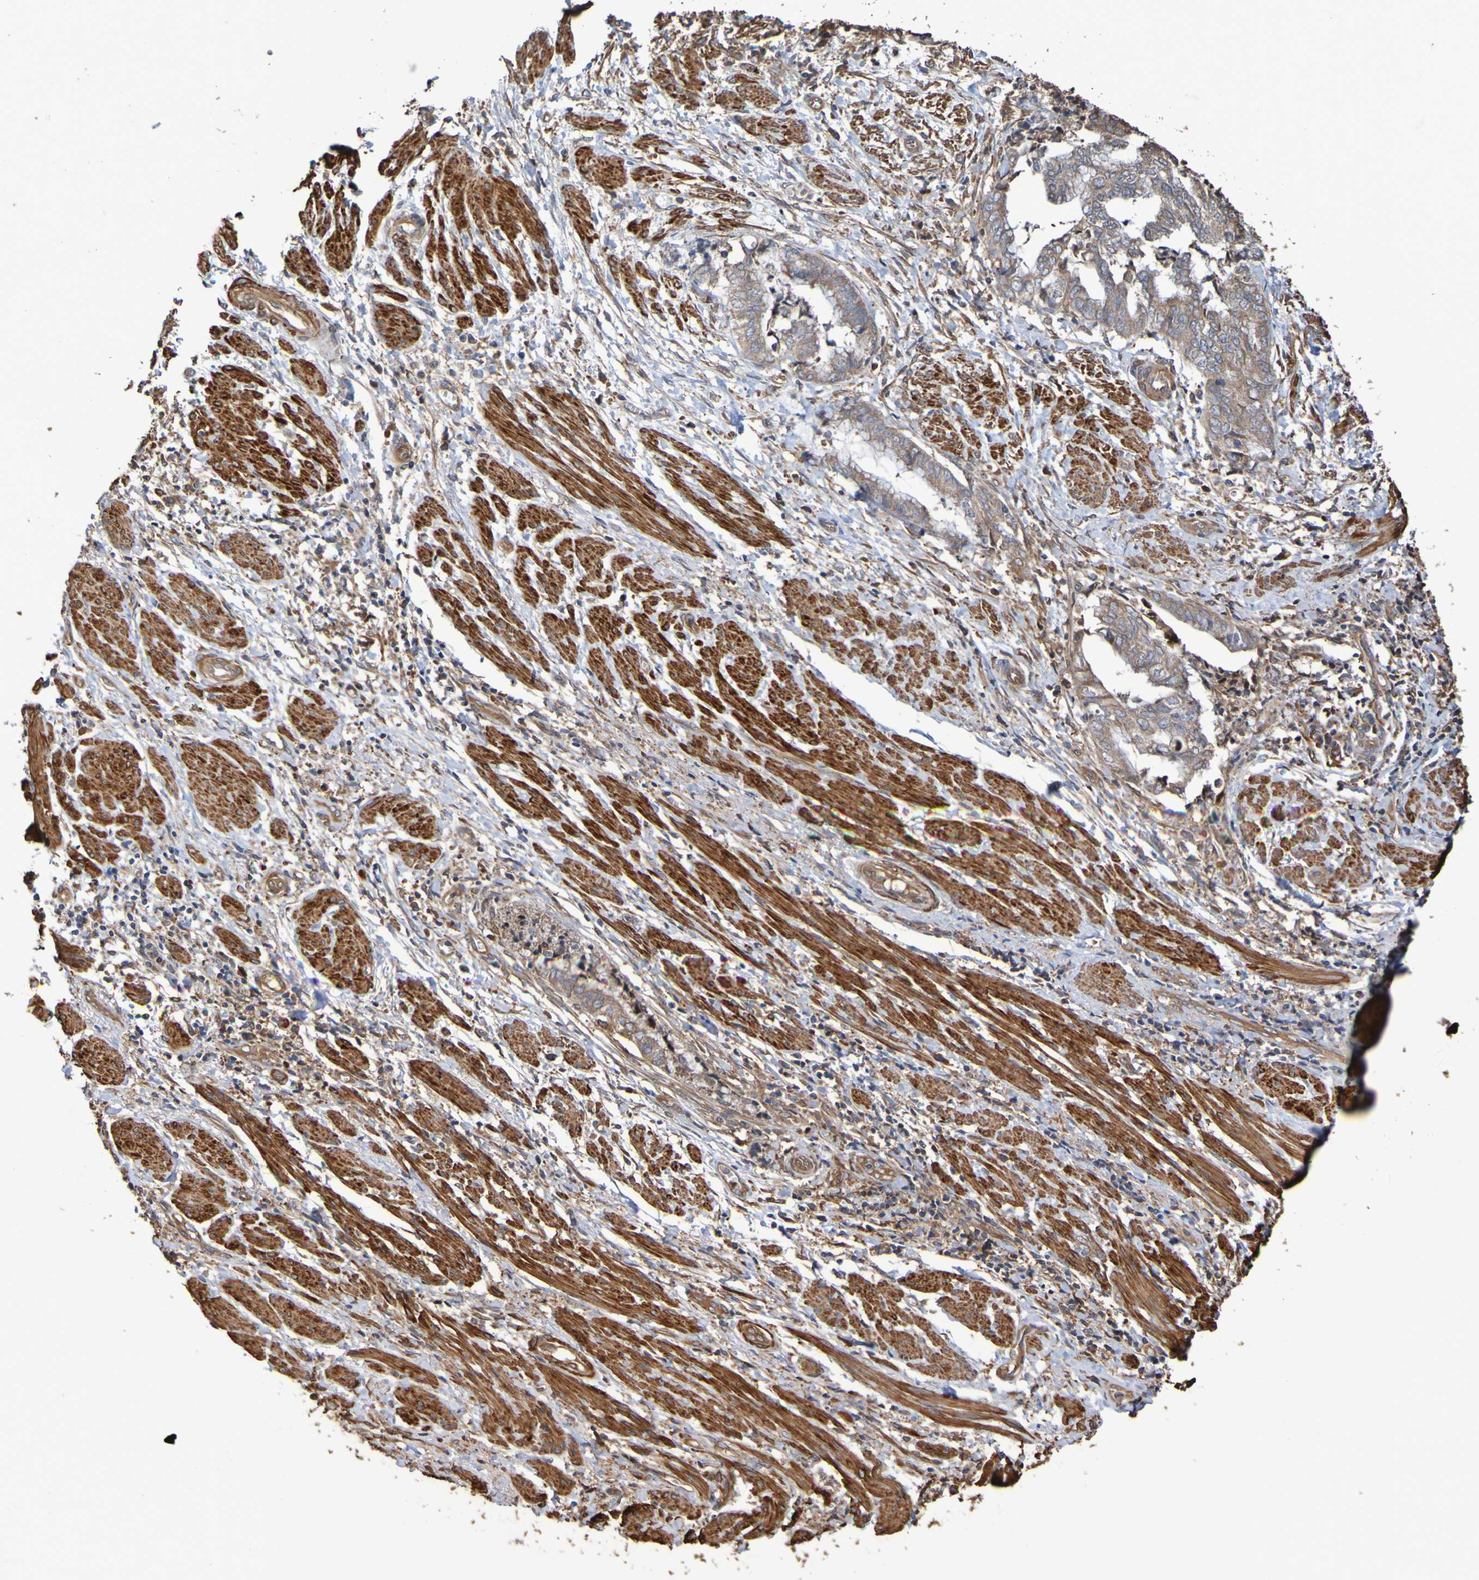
{"staining": {"intensity": "weak", "quantity": ">75%", "location": "cytoplasmic/membranous"}, "tissue": "endometrial cancer", "cell_type": "Tumor cells", "image_type": "cancer", "snomed": [{"axis": "morphology", "description": "Necrosis, NOS"}, {"axis": "morphology", "description": "Adenocarcinoma, NOS"}, {"axis": "topography", "description": "Endometrium"}], "caption": "Human endometrial adenocarcinoma stained with a protein marker displays weak staining in tumor cells.", "gene": "RAB11A", "patient": {"sex": "female", "age": 79}}